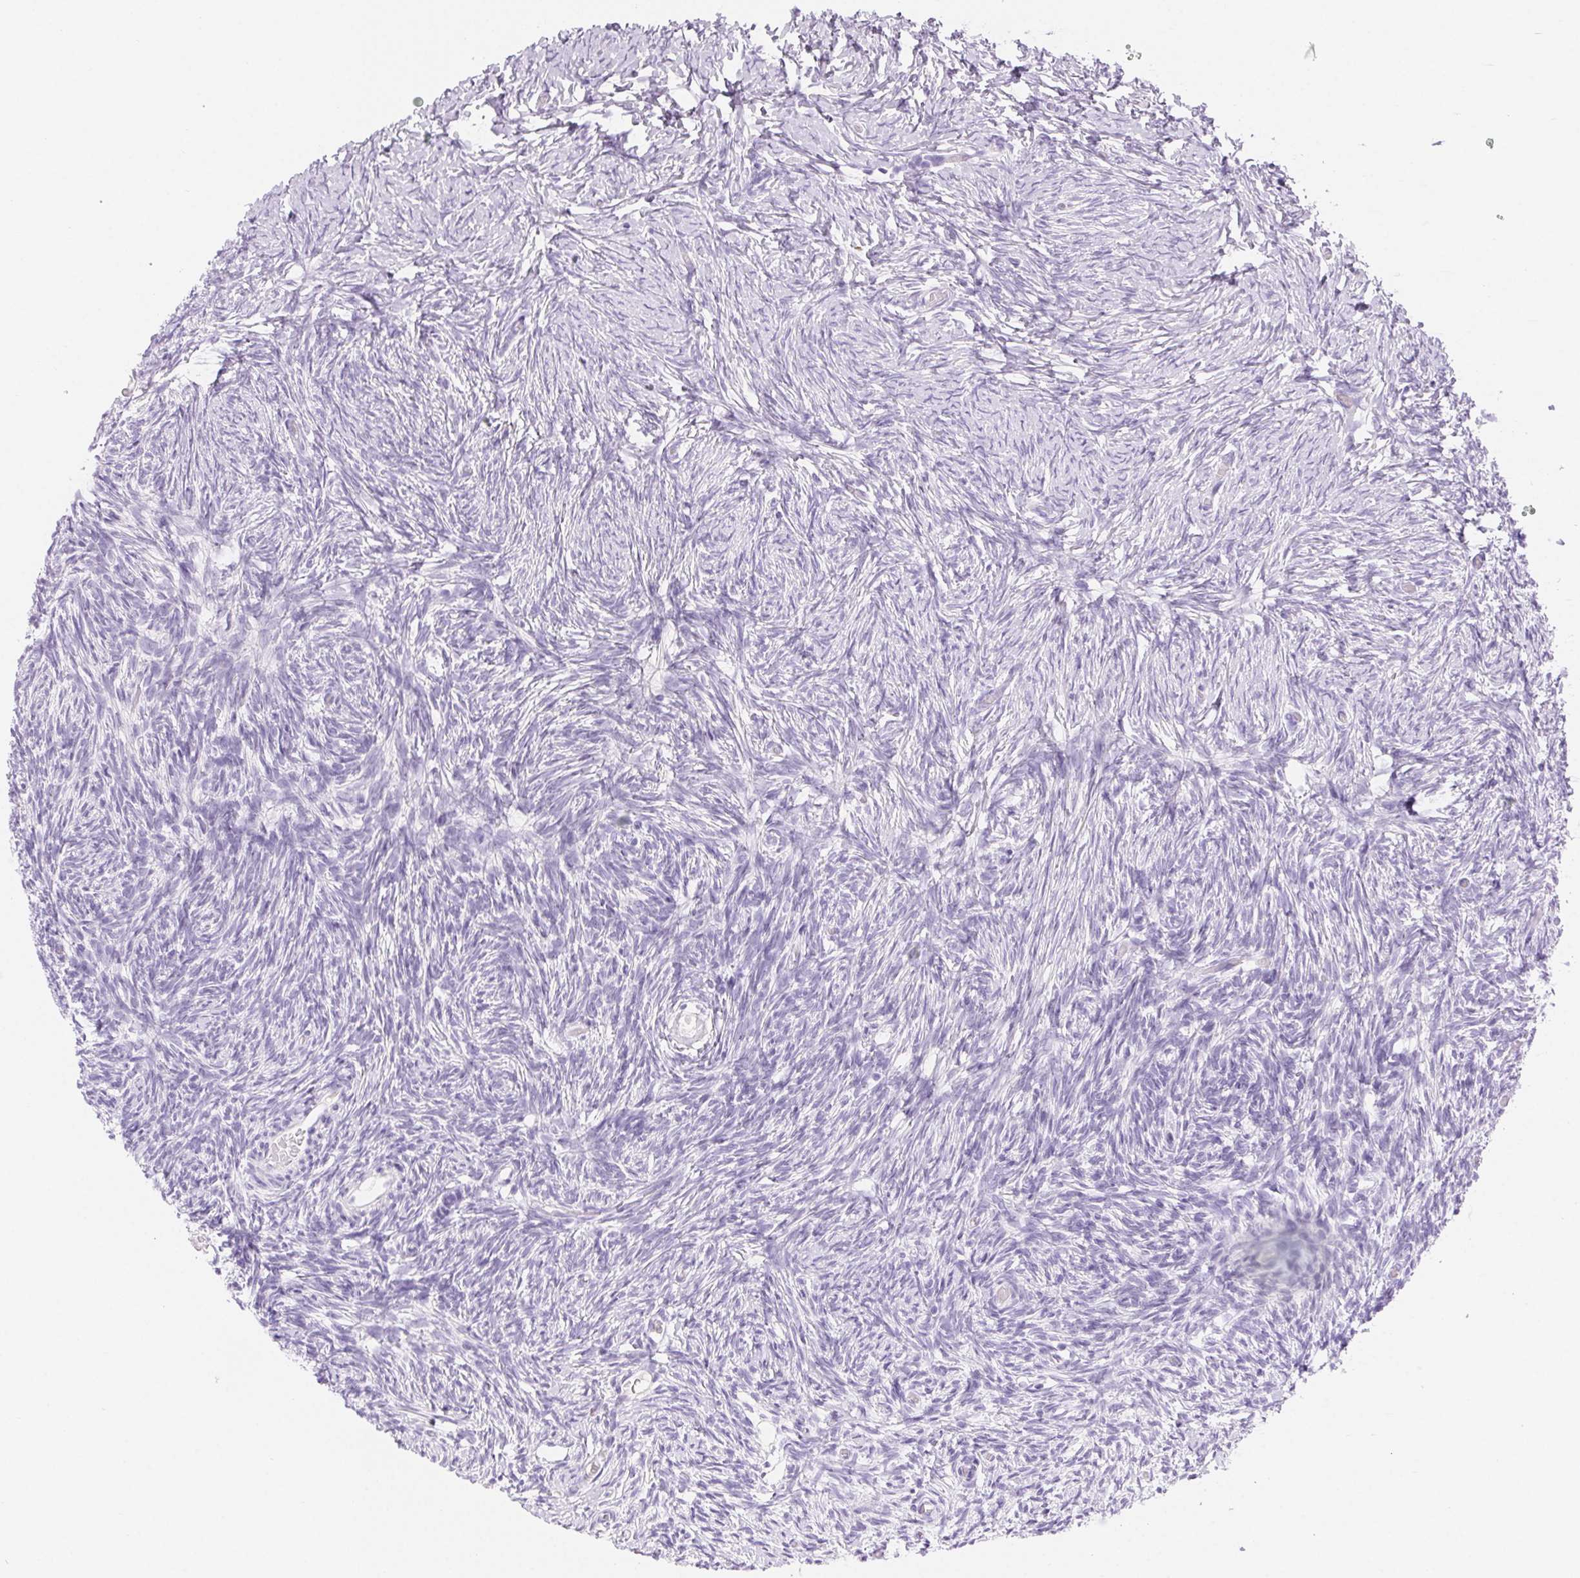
{"staining": {"intensity": "negative", "quantity": "none", "location": "none"}, "tissue": "ovary", "cell_type": "Follicle cells", "image_type": "normal", "snomed": [{"axis": "morphology", "description": "Normal tissue, NOS"}, {"axis": "topography", "description": "Ovary"}], "caption": "High magnification brightfield microscopy of normal ovary stained with DAB (brown) and counterstained with hematoxylin (blue): follicle cells show no significant staining. (DAB immunohistochemistry (IHC) visualized using brightfield microscopy, high magnification).", "gene": "CLDN16", "patient": {"sex": "female", "age": 39}}